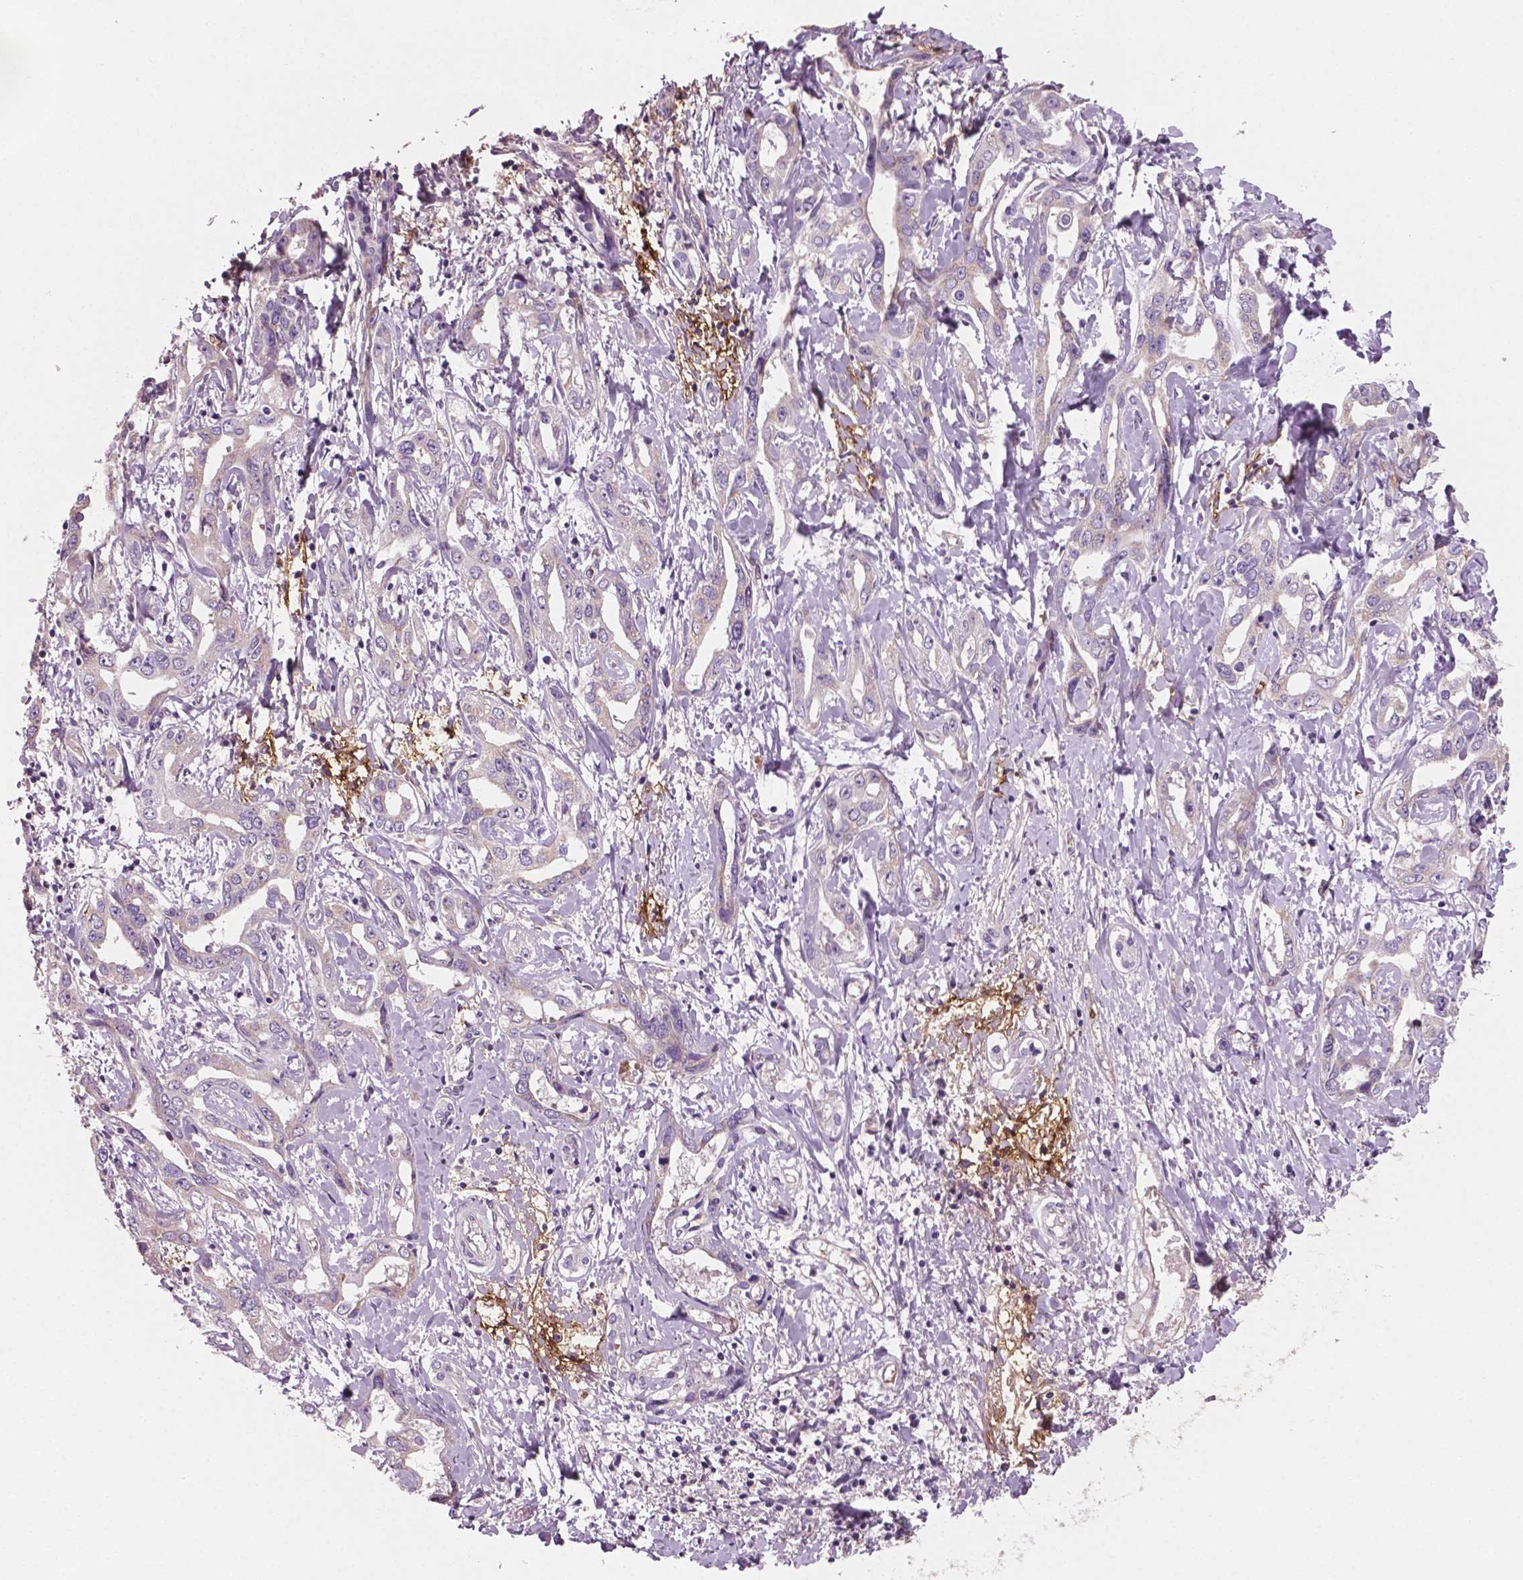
{"staining": {"intensity": "negative", "quantity": "none", "location": "none"}, "tissue": "liver cancer", "cell_type": "Tumor cells", "image_type": "cancer", "snomed": [{"axis": "morphology", "description": "Cholangiocarcinoma"}, {"axis": "topography", "description": "Liver"}], "caption": "There is no significant expression in tumor cells of liver cholangiocarcinoma. The staining is performed using DAB (3,3'-diaminobenzidine) brown chromogen with nuclei counter-stained in using hematoxylin.", "gene": "PTX3", "patient": {"sex": "male", "age": 59}}